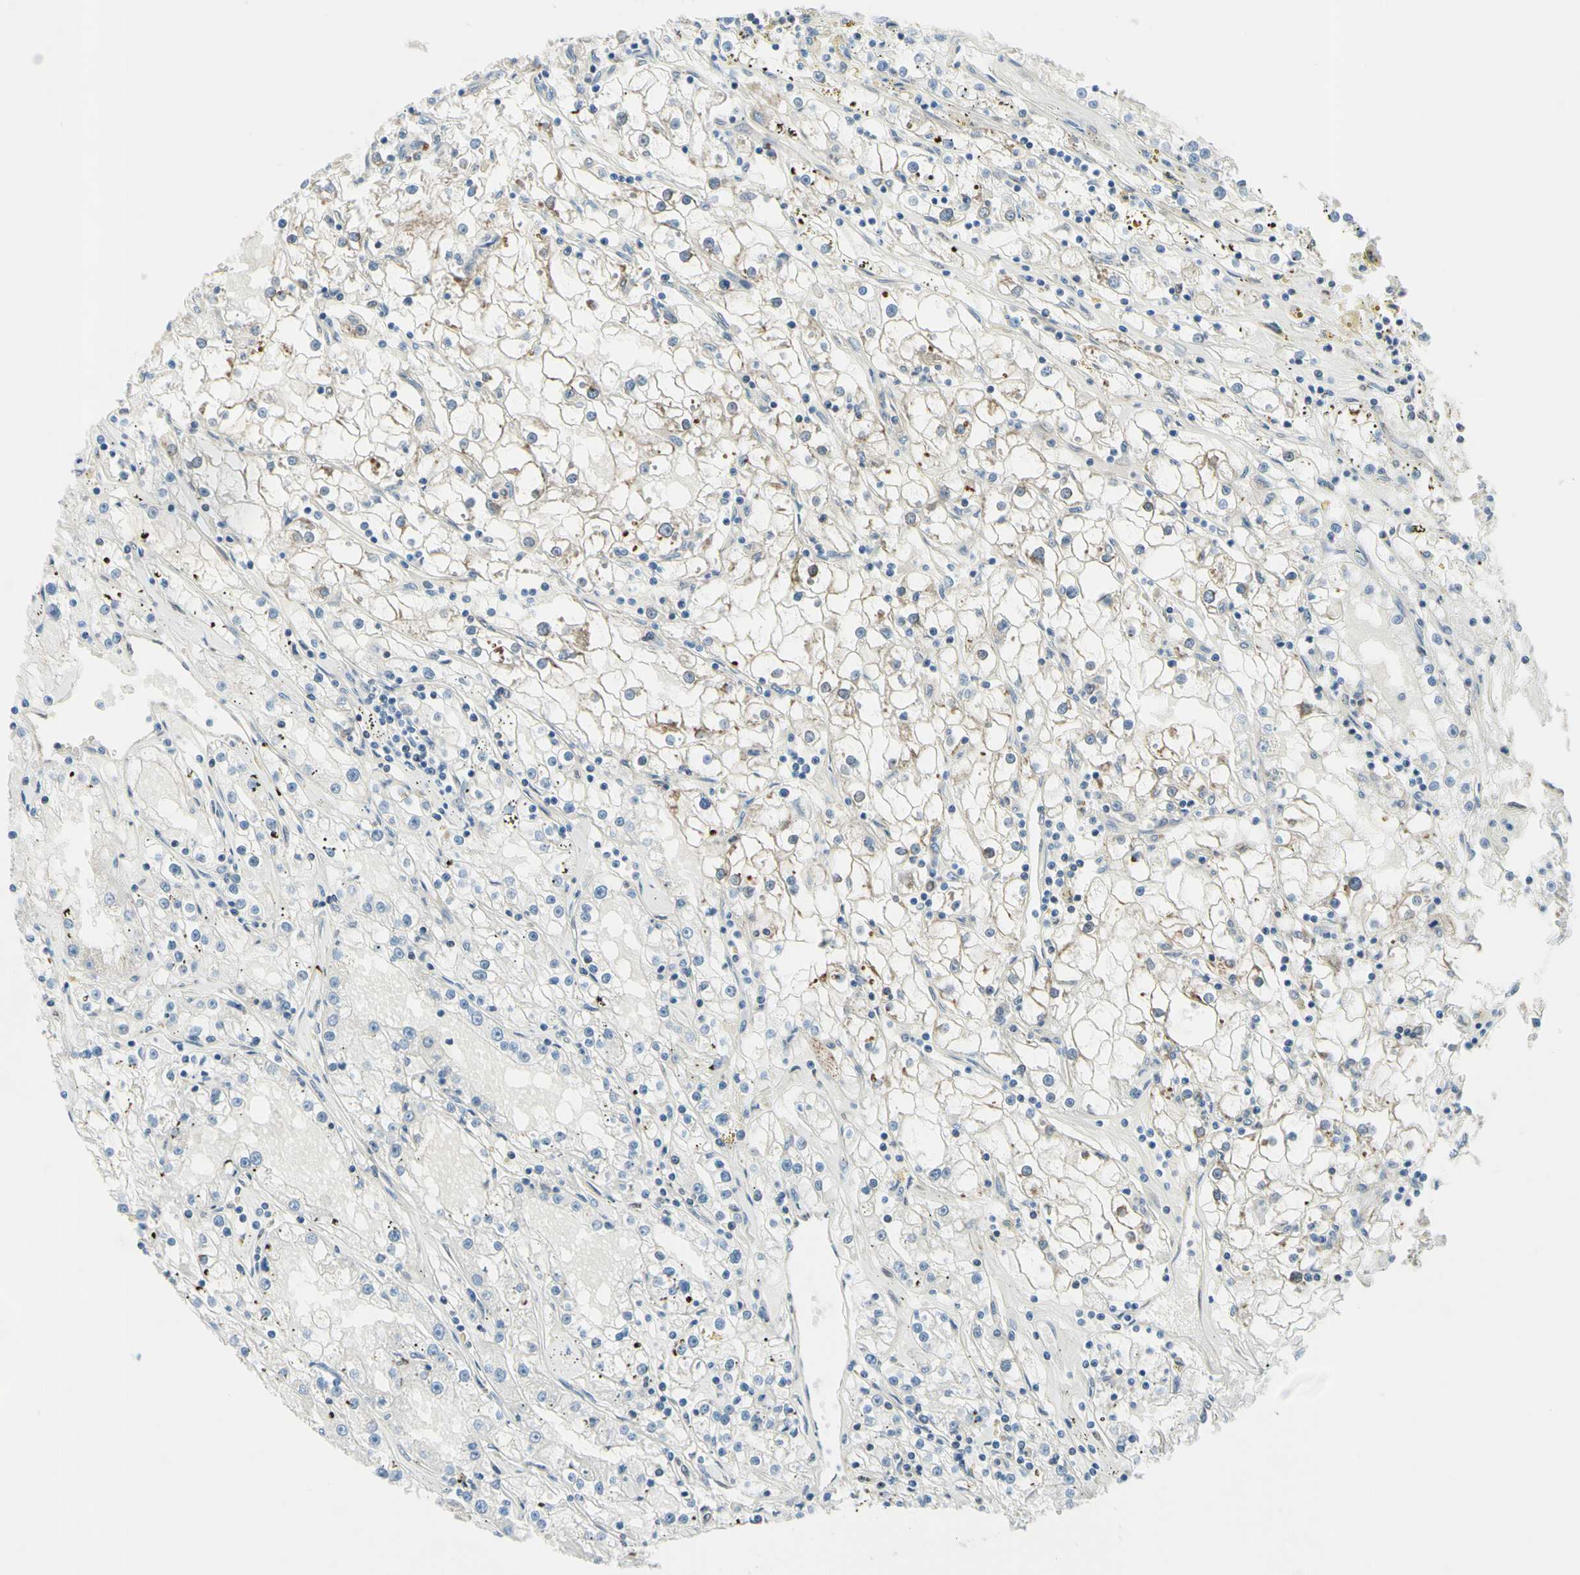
{"staining": {"intensity": "weak", "quantity": "25%-75%", "location": "cytoplasmic/membranous"}, "tissue": "renal cancer", "cell_type": "Tumor cells", "image_type": "cancer", "snomed": [{"axis": "morphology", "description": "Adenocarcinoma, NOS"}, {"axis": "topography", "description": "Kidney"}], "caption": "A brown stain labels weak cytoplasmic/membranous positivity of a protein in human renal cancer (adenocarcinoma) tumor cells.", "gene": "TRAF2", "patient": {"sex": "male", "age": 56}}